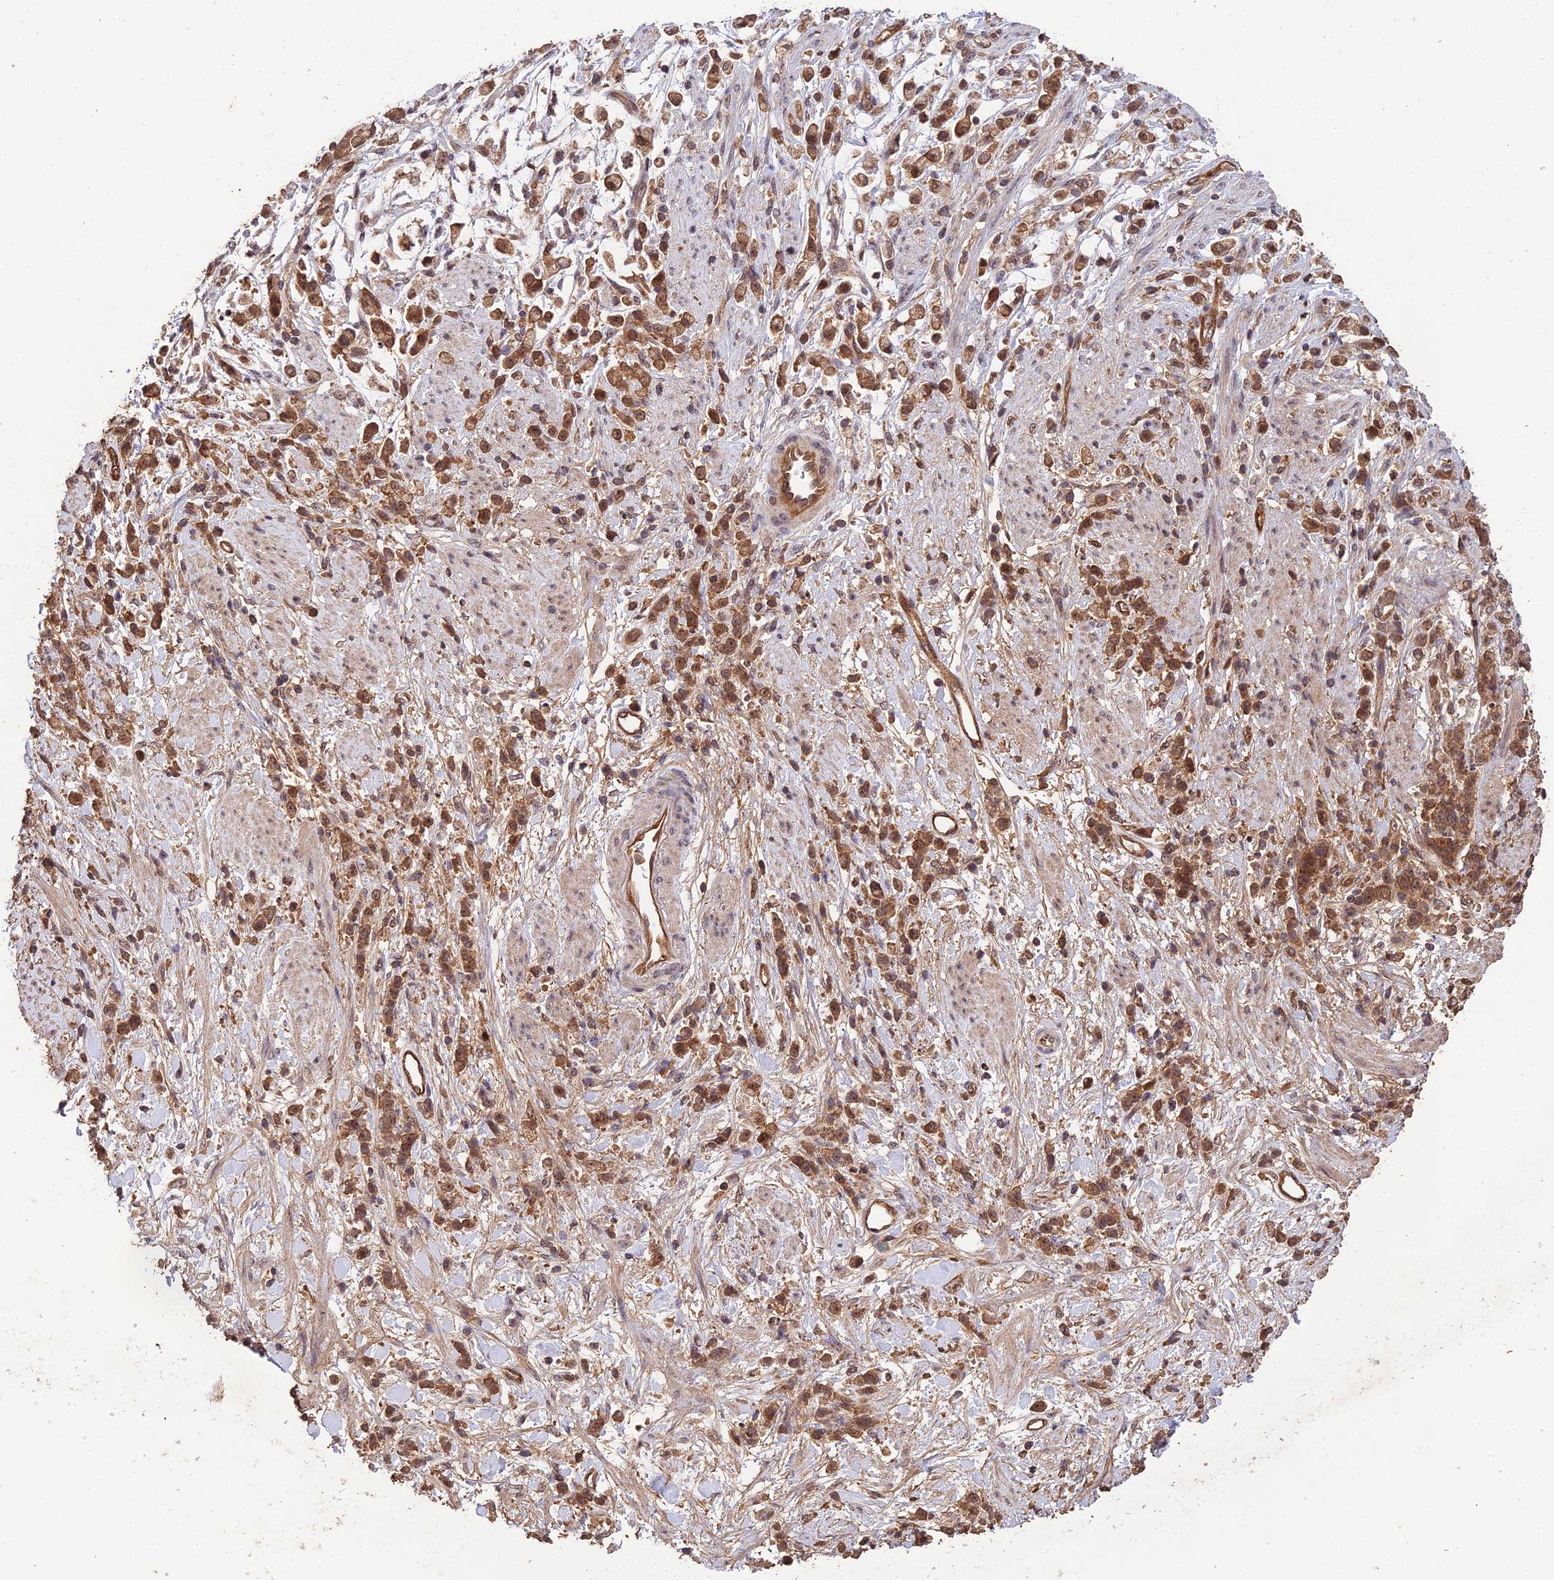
{"staining": {"intensity": "strong", "quantity": ">75%", "location": "cytoplasmic/membranous,nuclear"}, "tissue": "stomach cancer", "cell_type": "Tumor cells", "image_type": "cancer", "snomed": [{"axis": "morphology", "description": "Adenocarcinoma, NOS"}, {"axis": "topography", "description": "Stomach"}], "caption": "Immunohistochemistry of human adenocarcinoma (stomach) reveals high levels of strong cytoplasmic/membranous and nuclear positivity in about >75% of tumor cells.", "gene": "RALGAPA2", "patient": {"sex": "female", "age": 60}}